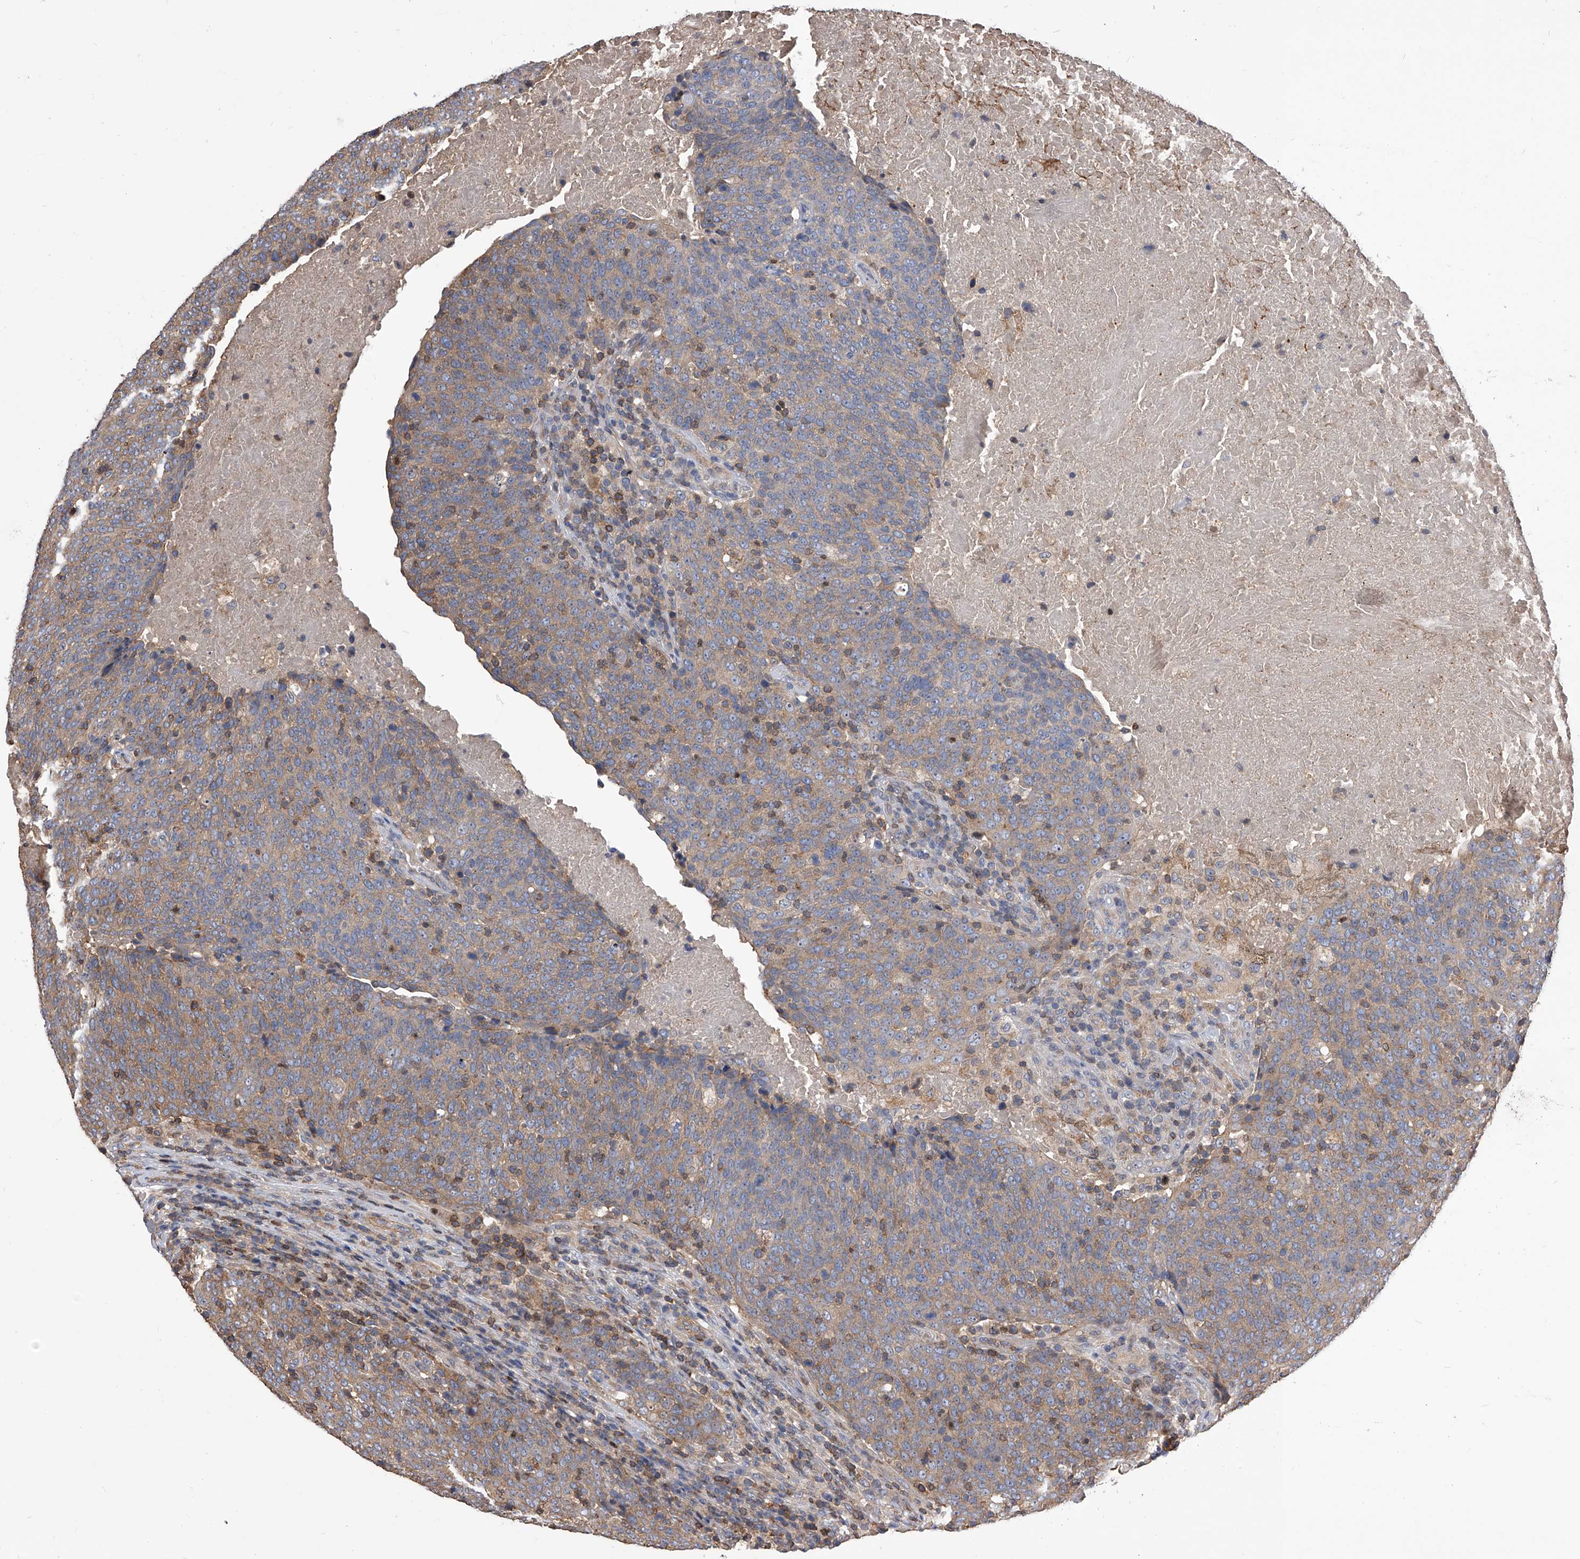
{"staining": {"intensity": "moderate", "quantity": ">75%", "location": "cytoplasmic/membranous"}, "tissue": "head and neck cancer", "cell_type": "Tumor cells", "image_type": "cancer", "snomed": [{"axis": "morphology", "description": "Squamous cell carcinoma, NOS"}, {"axis": "morphology", "description": "Squamous cell carcinoma, metastatic, NOS"}, {"axis": "topography", "description": "Lymph node"}, {"axis": "topography", "description": "Head-Neck"}], "caption": "A photomicrograph of human squamous cell carcinoma (head and neck) stained for a protein demonstrates moderate cytoplasmic/membranous brown staining in tumor cells. The protein of interest is stained brown, and the nuclei are stained in blue (DAB (3,3'-diaminobenzidine) IHC with brightfield microscopy, high magnification).", "gene": "CUL7", "patient": {"sex": "male", "age": 62}}